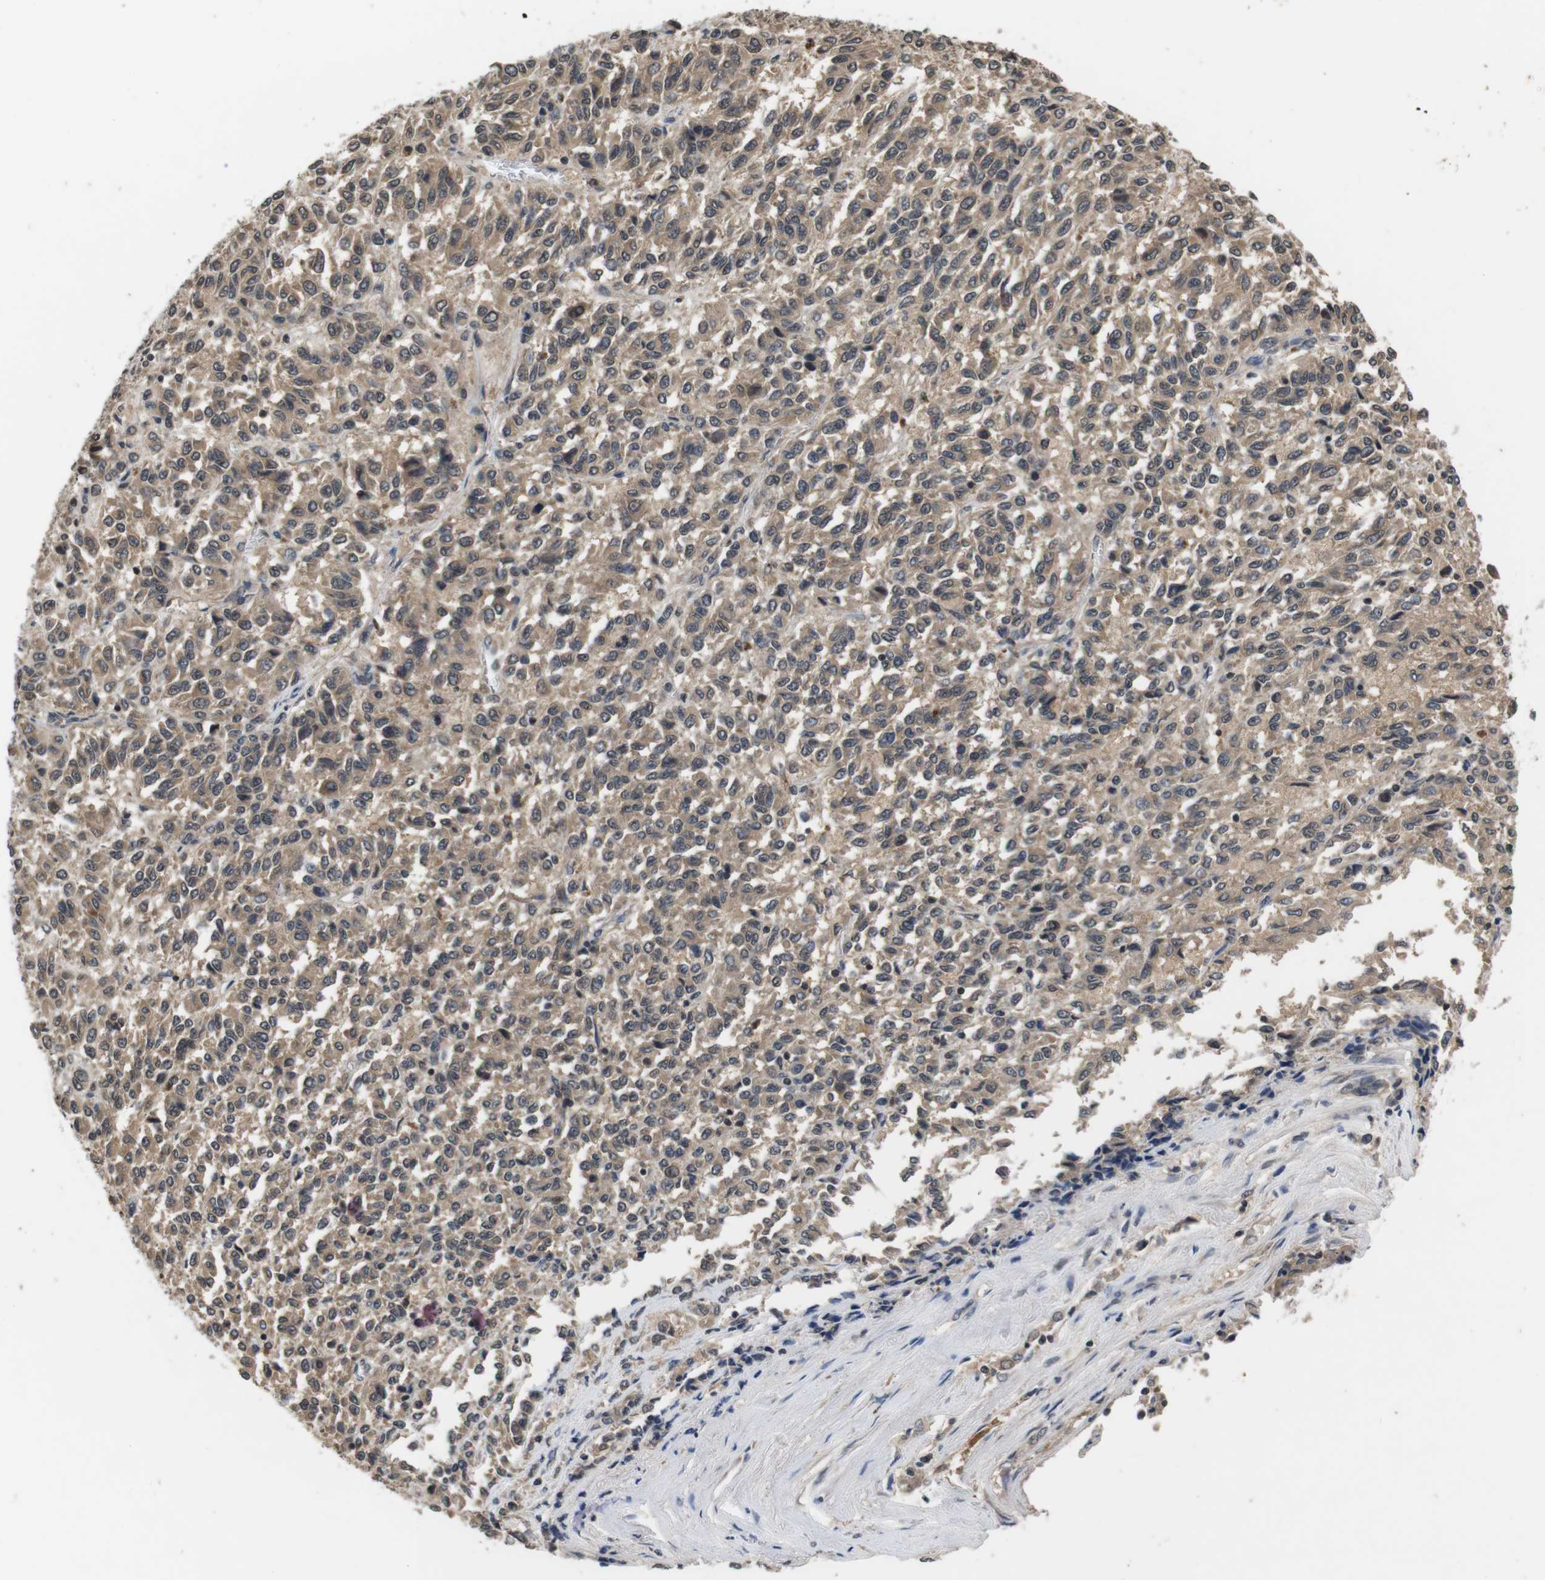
{"staining": {"intensity": "moderate", "quantity": ">75%", "location": "cytoplasmic/membranous"}, "tissue": "melanoma", "cell_type": "Tumor cells", "image_type": "cancer", "snomed": [{"axis": "morphology", "description": "Malignant melanoma, Metastatic site"}, {"axis": "topography", "description": "Lung"}], "caption": "Immunohistochemical staining of human melanoma shows medium levels of moderate cytoplasmic/membranous positivity in approximately >75% of tumor cells.", "gene": "FADD", "patient": {"sex": "male", "age": 64}}